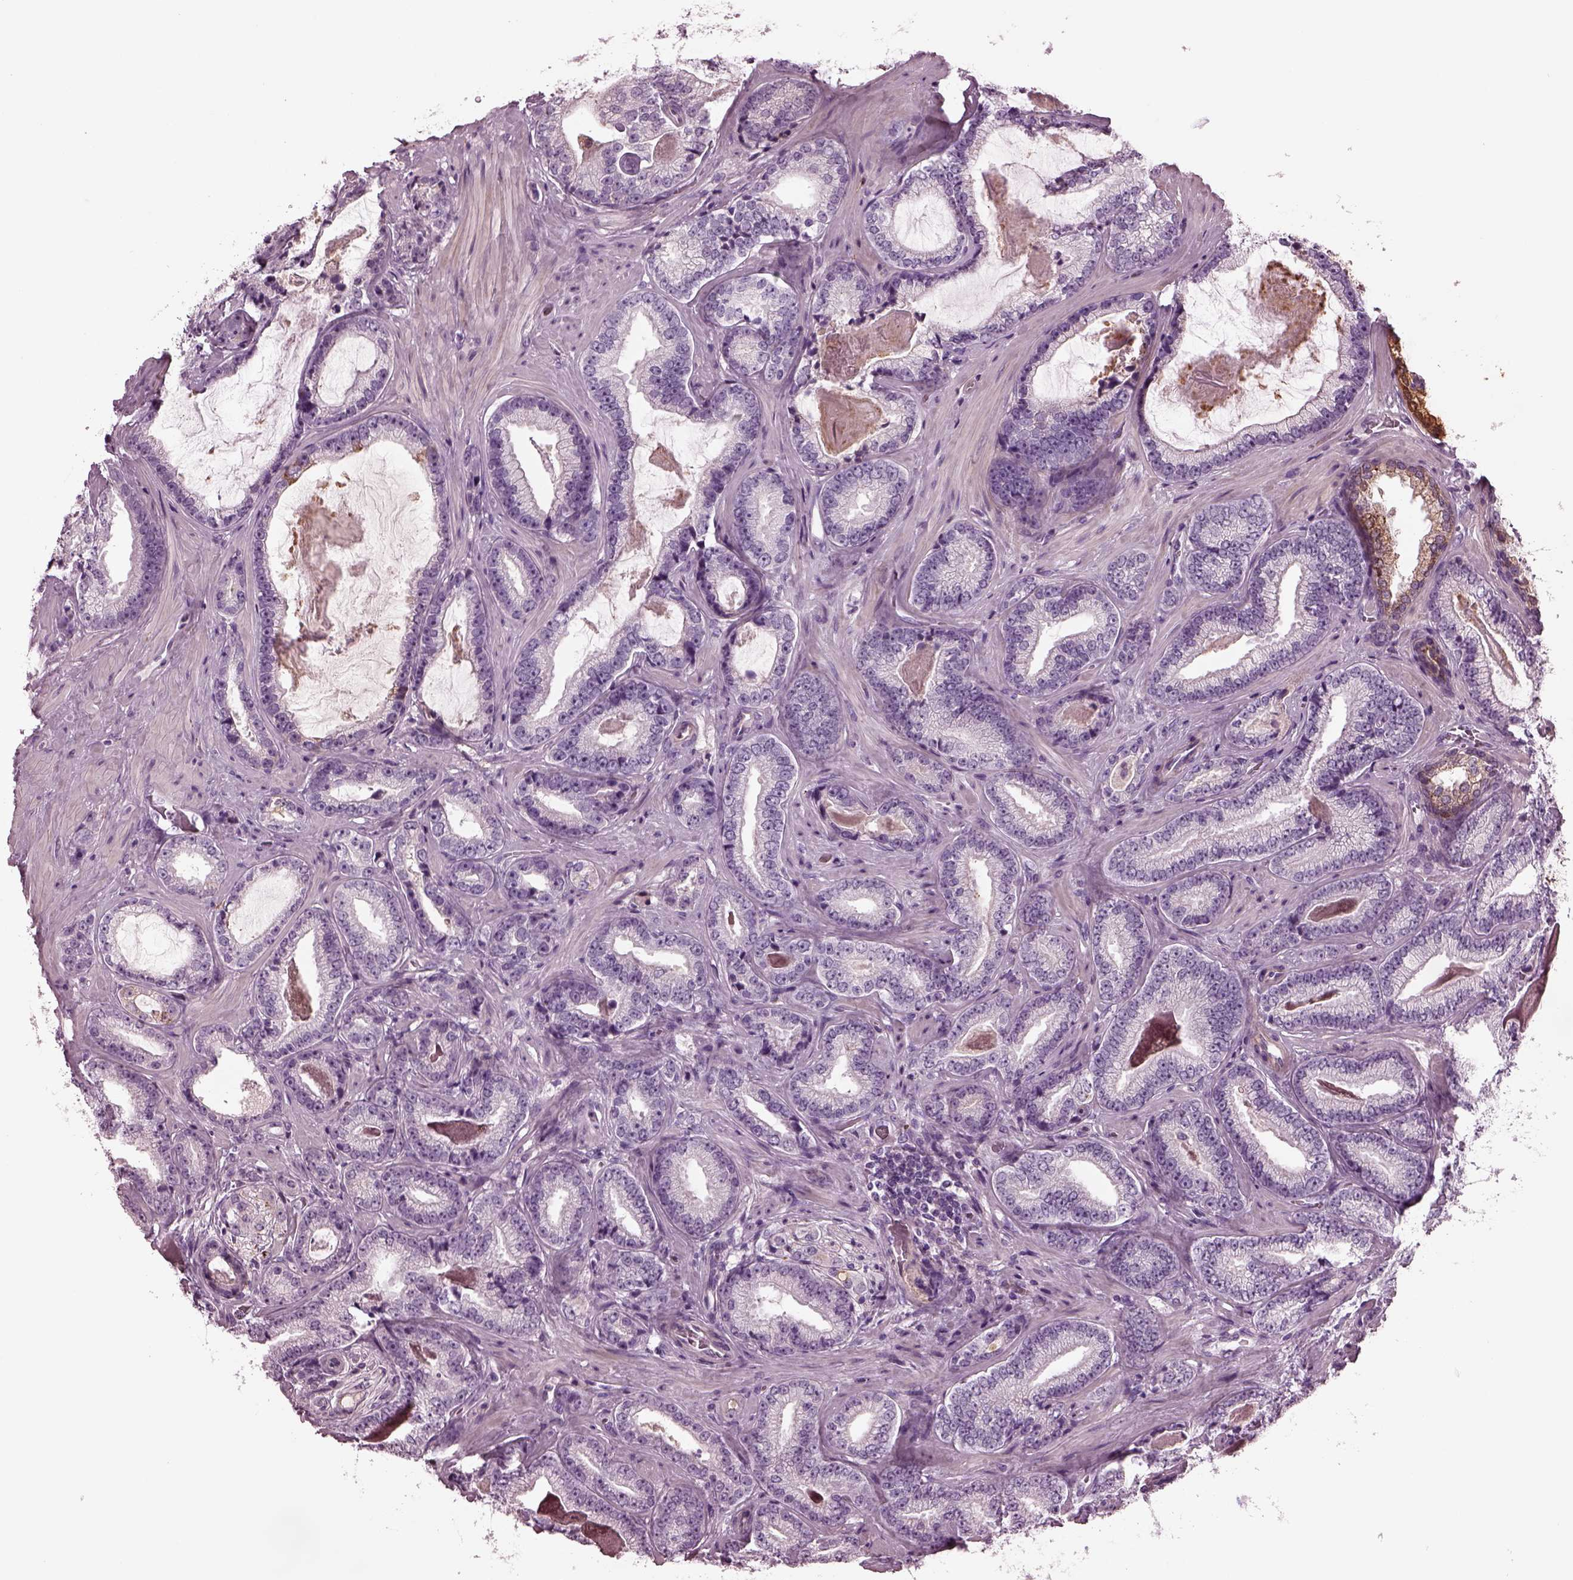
{"staining": {"intensity": "negative", "quantity": "none", "location": "none"}, "tissue": "prostate cancer", "cell_type": "Tumor cells", "image_type": "cancer", "snomed": [{"axis": "morphology", "description": "Adenocarcinoma, Low grade"}, {"axis": "topography", "description": "Prostate"}], "caption": "Tumor cells are negative for protein expression in human prostate cancer.", "gene": "GDF11", "patient": {"sex": "male", "age": 61}}